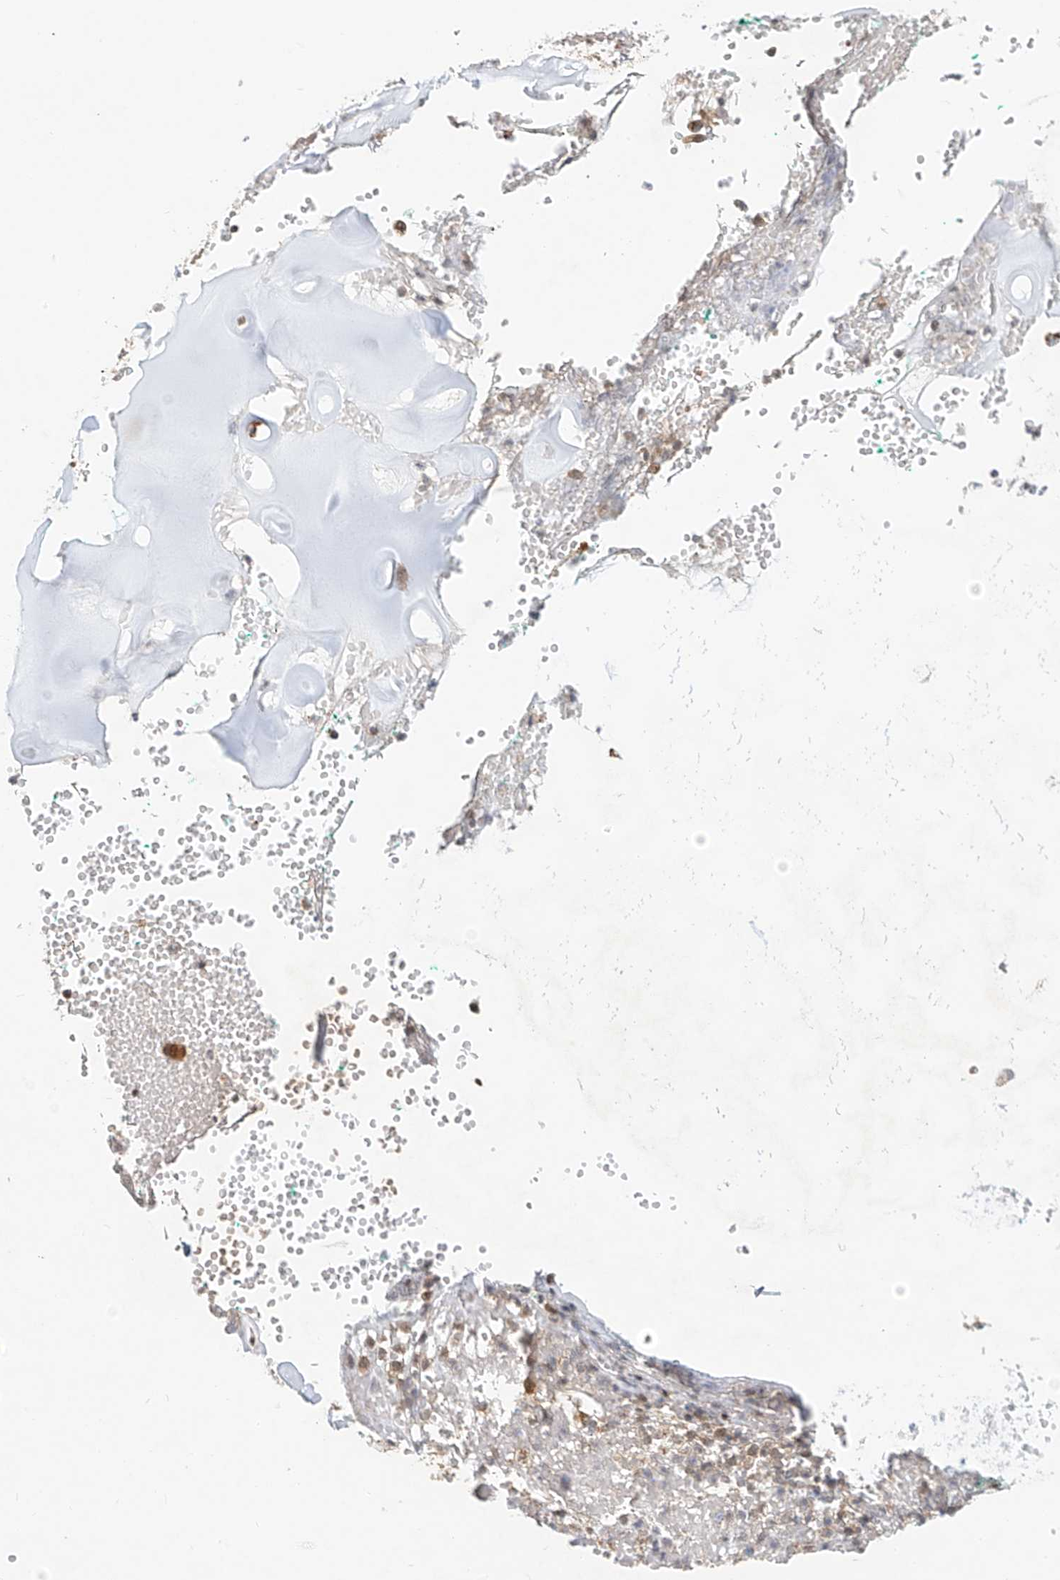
{"staining": {"intensity": "negative", "quantity": "none", "location": "none"}, "tissue": "adipose tissue", "cell_type": "Adipocytes", "image_type": "normal", "snomed": [{"axis": "morphology", "description": "Normal tissue, NOS"}, {"axis": "morphology", "description": "Basal cell carcinoma"}, {"axis": "topography", "description": "Cartilage tissue"}, {"axis": "topography", "description": "Nasopharynx"}, {"axis": "topography", "description": "Oral tissue"}], "caption": "IHC of unremarkable adipose tissue shows no expression in adipocytes.", "gene": "SYTL3", "patient": {"sex": "female", "age": 77}}